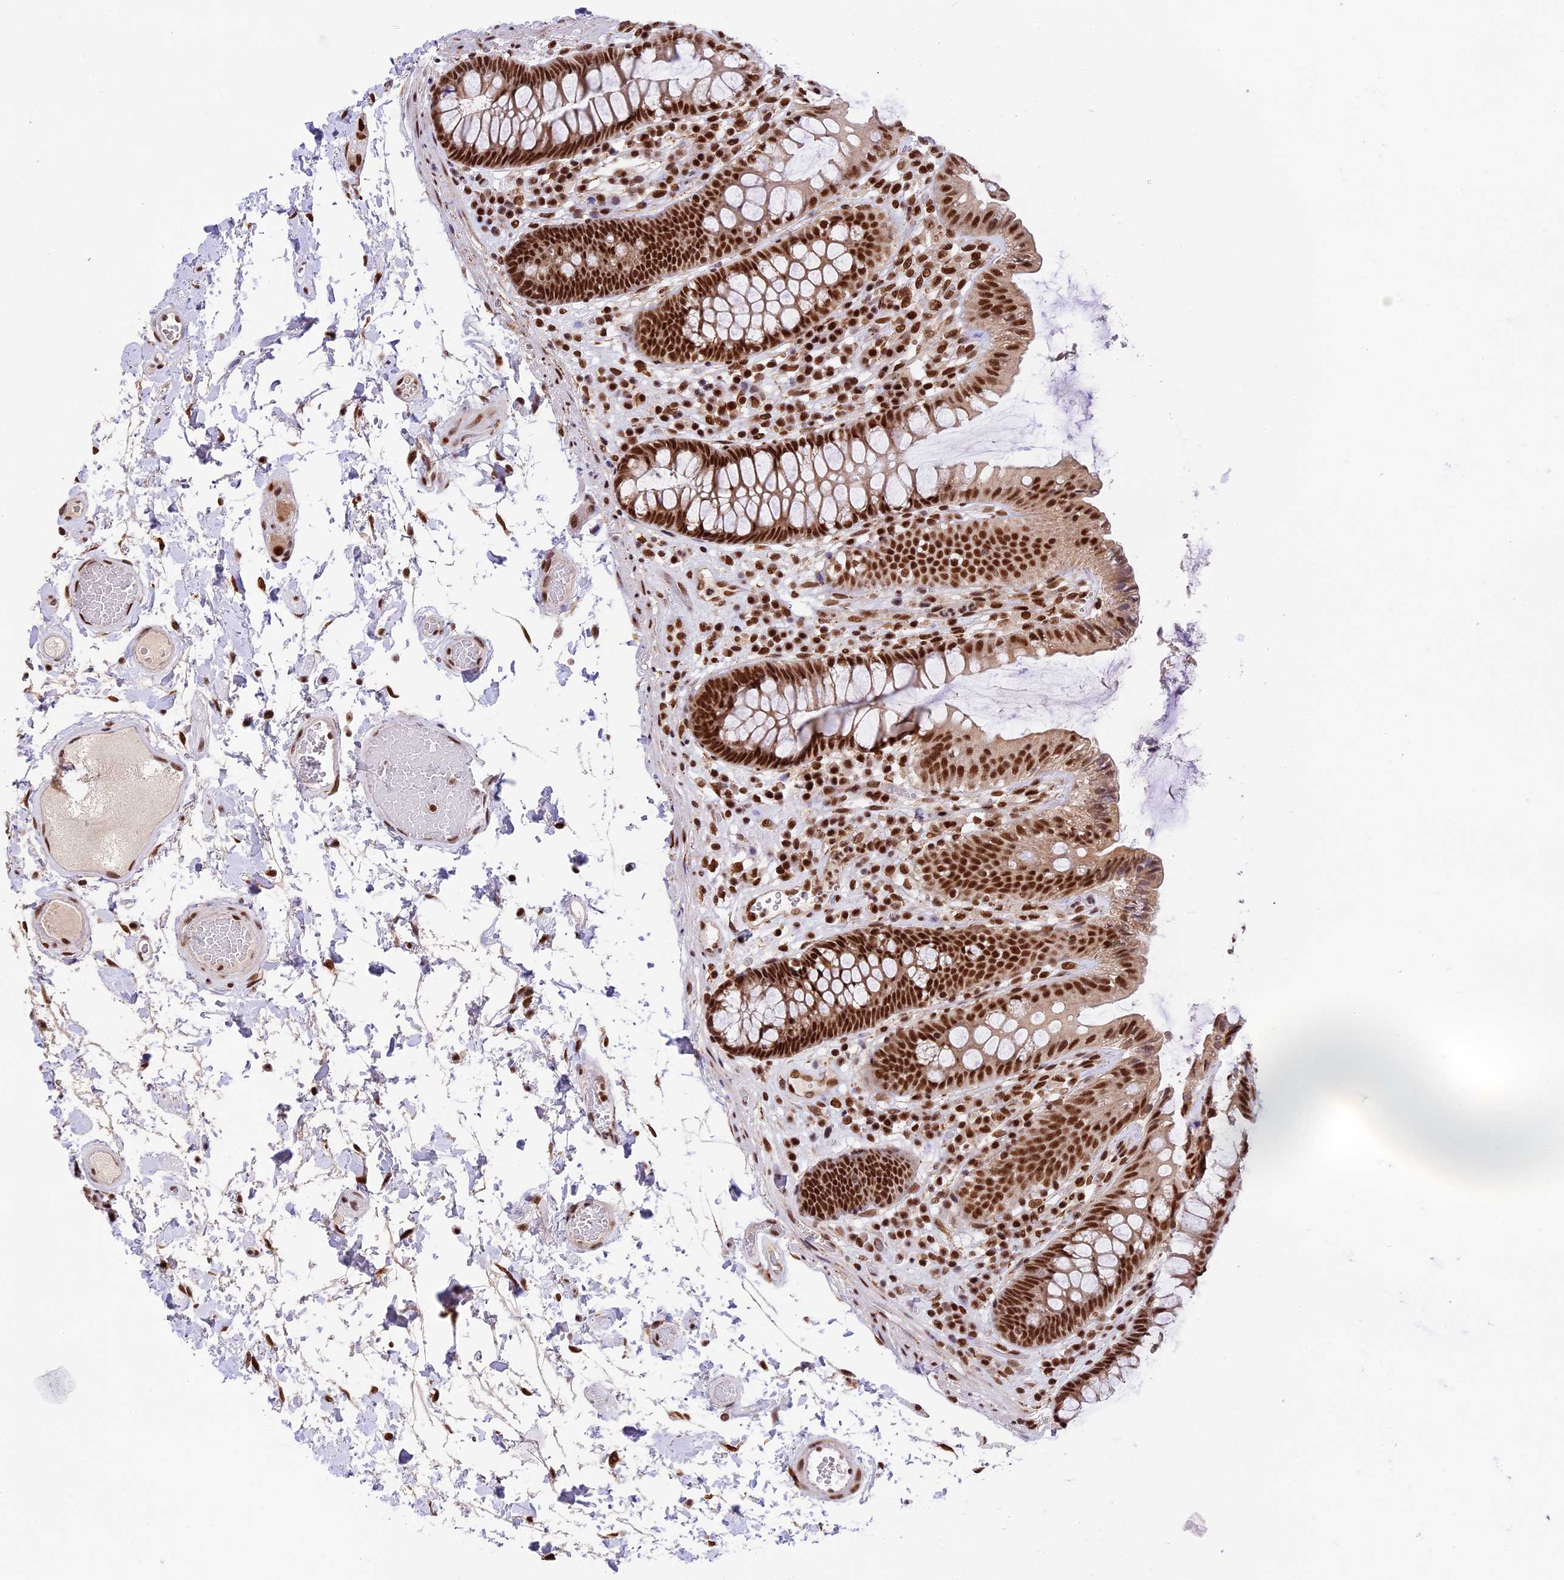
{"staining": {"intensity": "strong", "quantity": ">75%", "location": "nuclear"}, "tissue": "colon", "cell_type": "Endothelial cells", "image_type": "normal", "snomed": [{"axis": "morphology", "description": "Normal tissue, NOS"}, {"axis": "topography", "description": "Colon"}], "caption": "Protein staining of unremarkable colon reveals strong nuclear expression in approximately >75% of endothelial cells.", "gene": "RAMACL", "patient": {"sex": "male", "age": 84}}